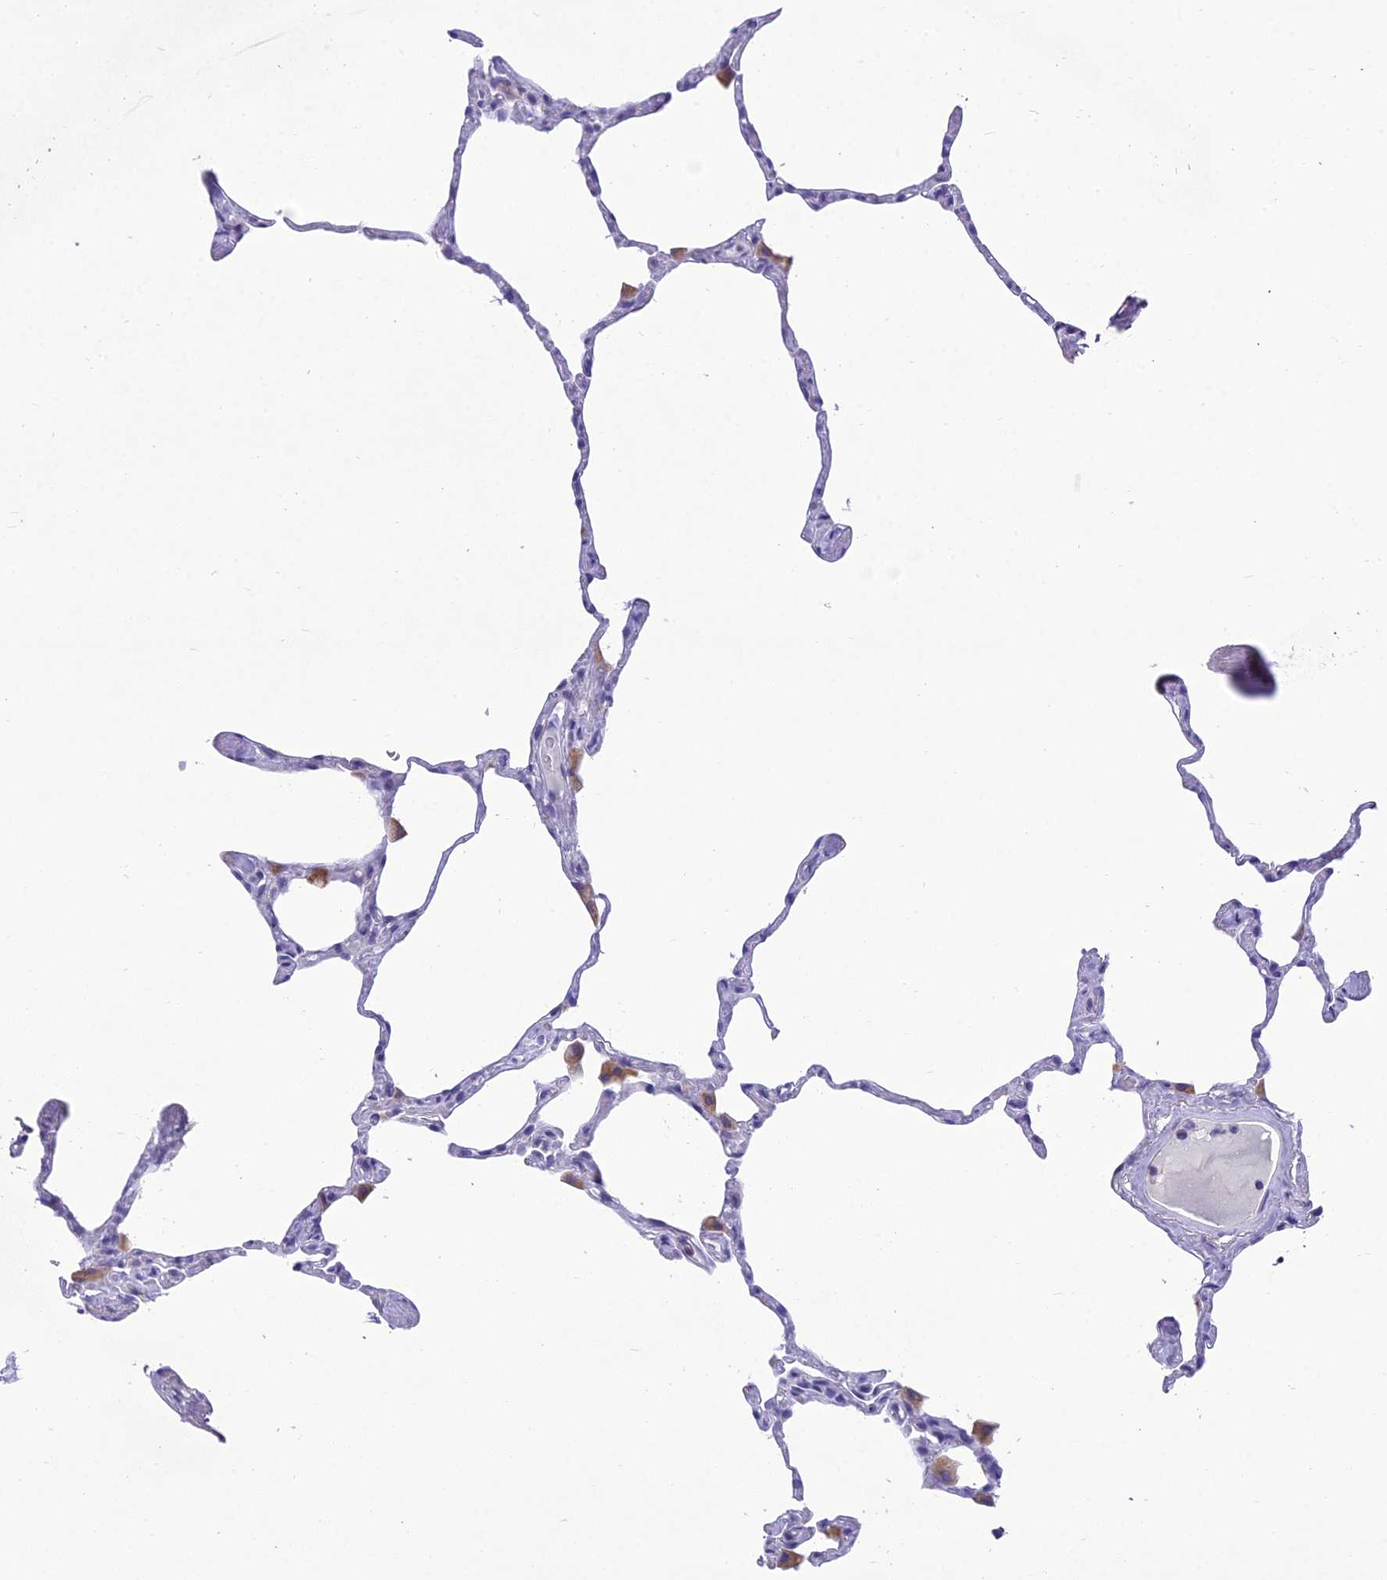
{"staining": {"intensity": "negative", "quantity": "none", "location": "none"}, "tissue": "lung", "cell_type": "Alveolar cells", "image_type": "normal", "snomed": [{"axis": "morphology", "description": "Normal tissue, NOS"}, {"axis": "topography", "description": "Lung"}], "caption": "This is a micrograph of IHC staining of benign lung, which shows no expression in alveolar cells. Brightfield microscopy of immunohistochemistry stained with DAB (brown) and hematoxylin (blue), captured at high magnification.", "gene": "MIIP", "patient": {"sex": "male", "age": 65}}